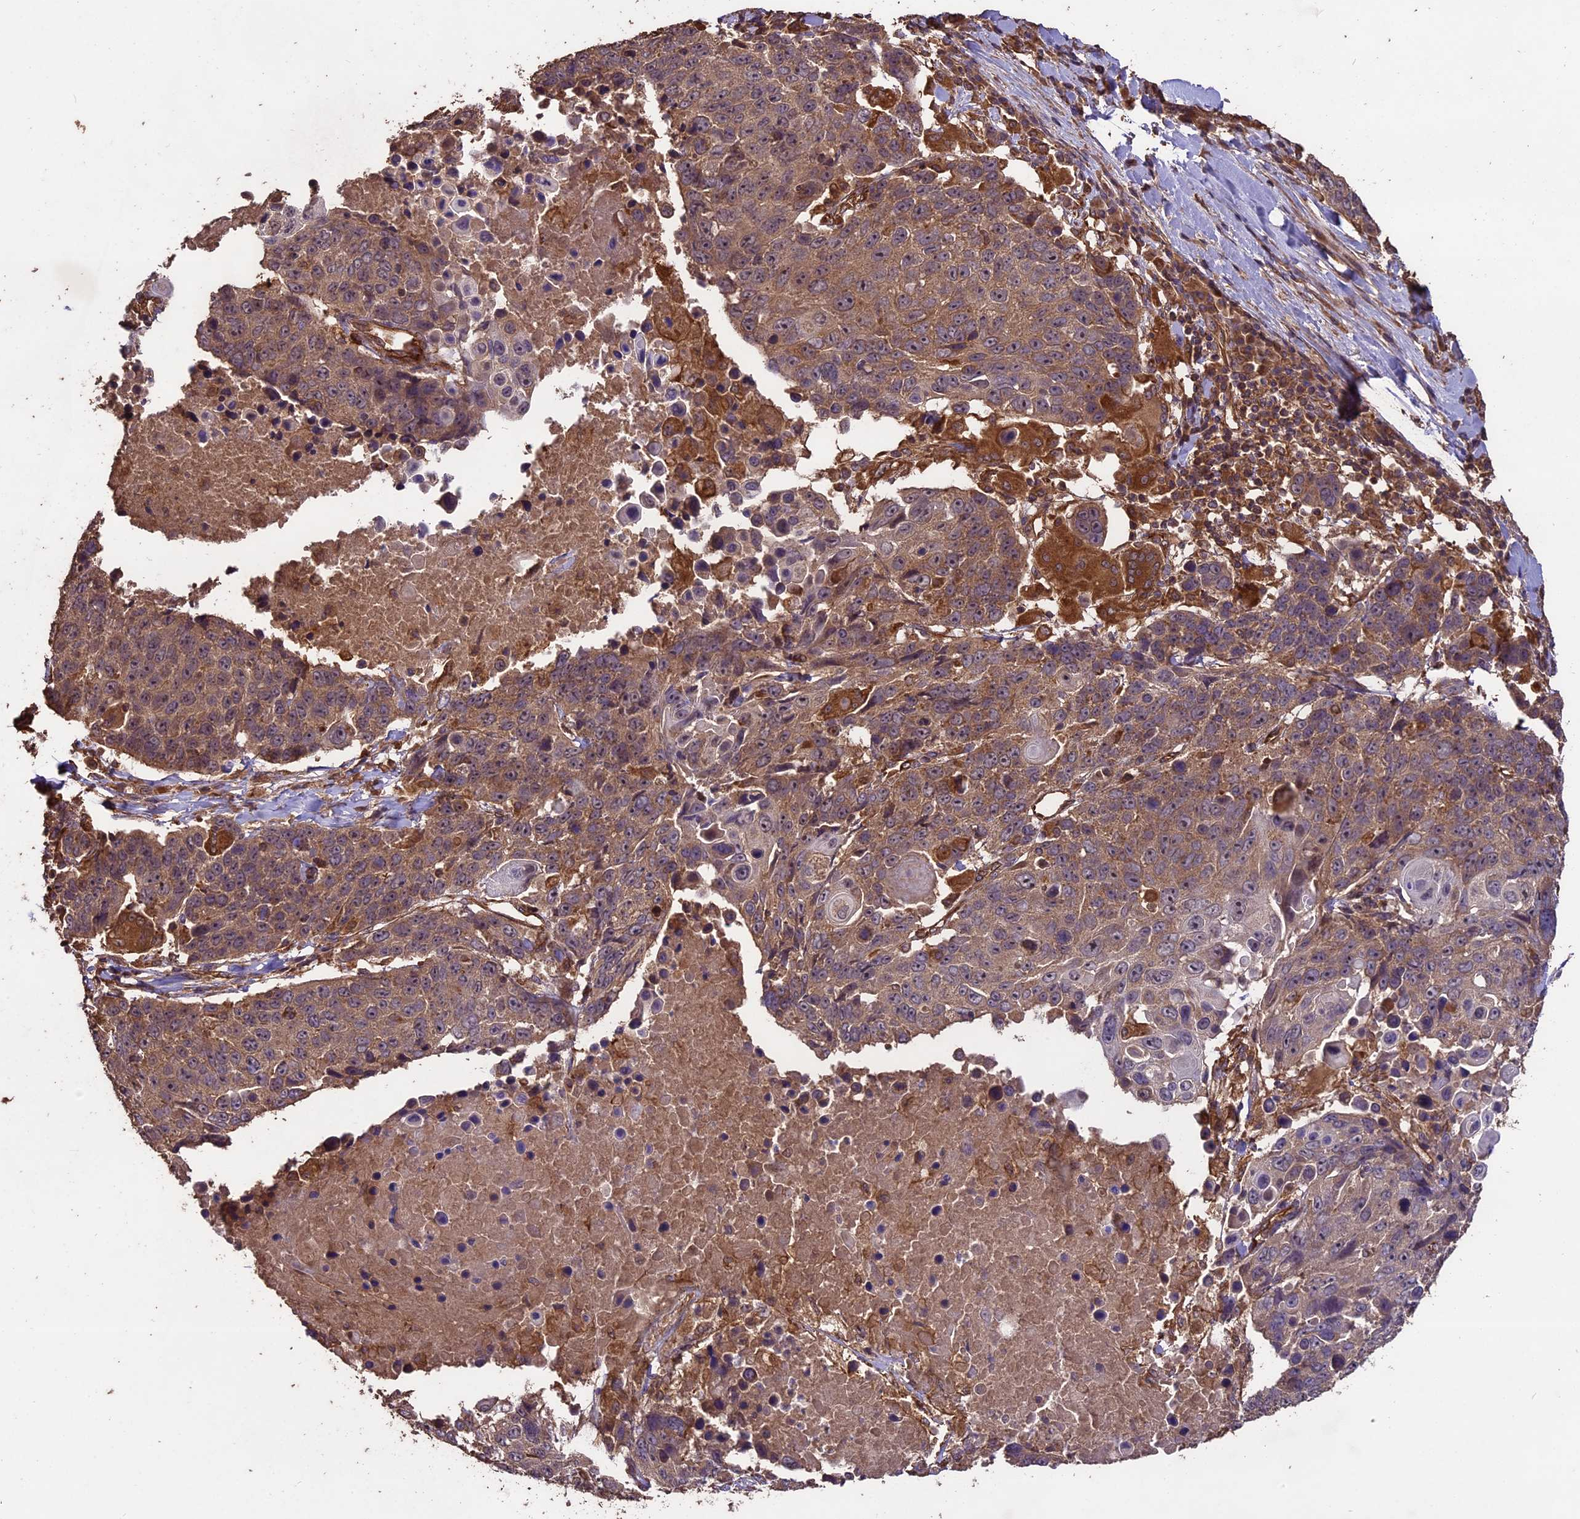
{"staining": {"intensity": "weak", "quantity": ">75%", "location": "cytoplasmic/membranous"}, "tissue": "lung cancer", "cell_type": "Tumor cells", "image_type": "cancer", "snomed": [{"axis": "morphology", "description": "Squamous cell carcinoma, NOS"}, {"axis": "topography", "description": "Lung"}], "caption": "A low amount of weak cytoplasmic/membranous expression is appreciated in about >75% of tumor cells in squamous cell carcinoma (lung) tissue.", "gene": "TTLL10", "patient": {"sex": "male", "age": 66}}